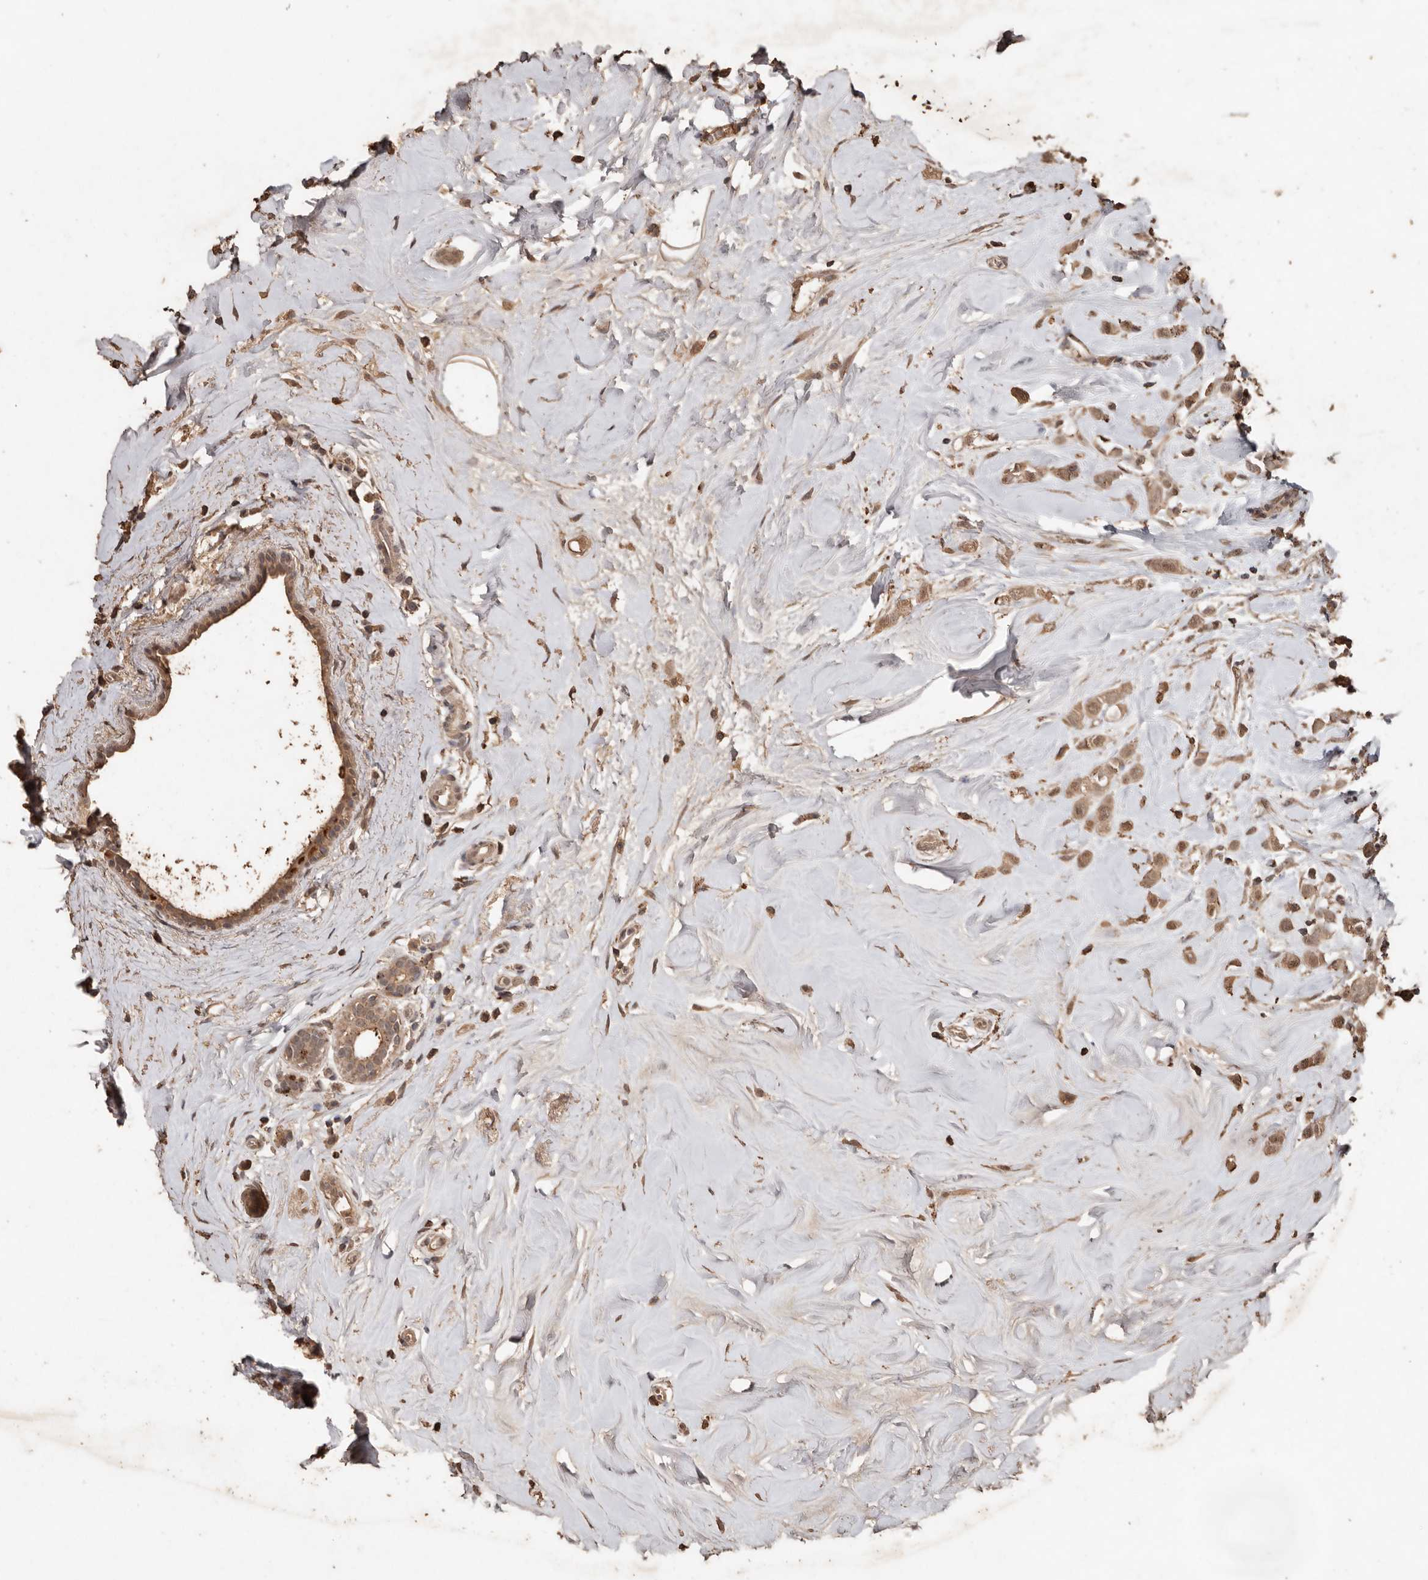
{"staining": {"intensity": "moderate", "quantity": ">75%", "location": "cytoplasmic/membranous,nuclear"}, "tissue": "breast cancer", "cell_type": "Tumor cells", "image_type": "cancer", "snomed": [{"axis": "morphology", "description": "Lobular carcinoma"}, {"axis": "topography", "description": "Breast"}], "caption": "Human breast lobular carcinoma stained with a brown dye displays moderate cytoplasmic/membranous and nuclear positive expression in approximately >75% of tumor cells.", "gene": "PKDCC", "patient": {"sex": "female", "age": 47}}